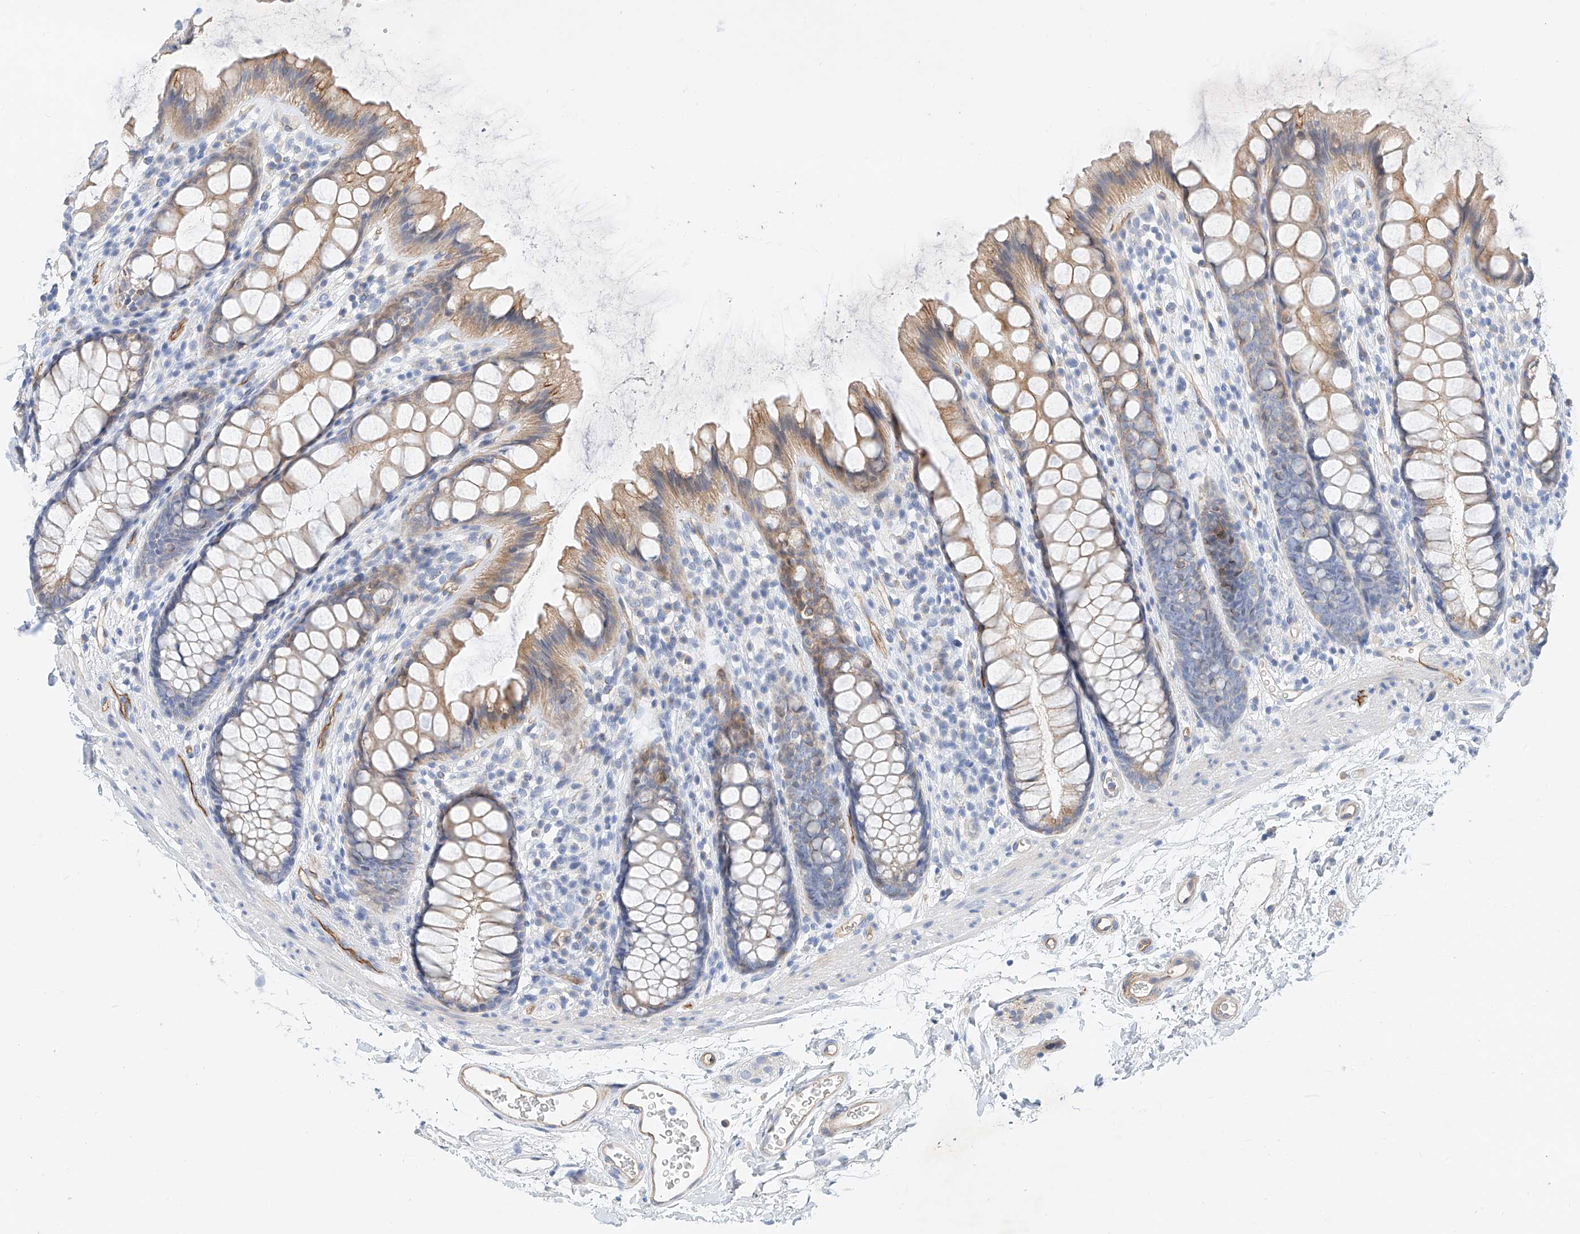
{"staining": {"intensity": "moderate", "quantity": ">75%", "location": "cytoplasmic/membranous"}, "tissue": "rectum", "cell_type": "Glandular cells", "image_type": "normal", "snomed": [{"axis": "morphology", "description": "Normal tissue, NOS"}, {"axis": "topography", "description": "Rectum"}], "caption": "Rectum stained with immunohistochemistry demonstrates moderate cytoplasmic/membranous positivity in about >75% of glandular cells.", "gene": "SBSPON", "patient": {"sex": "female", "age": 65}}